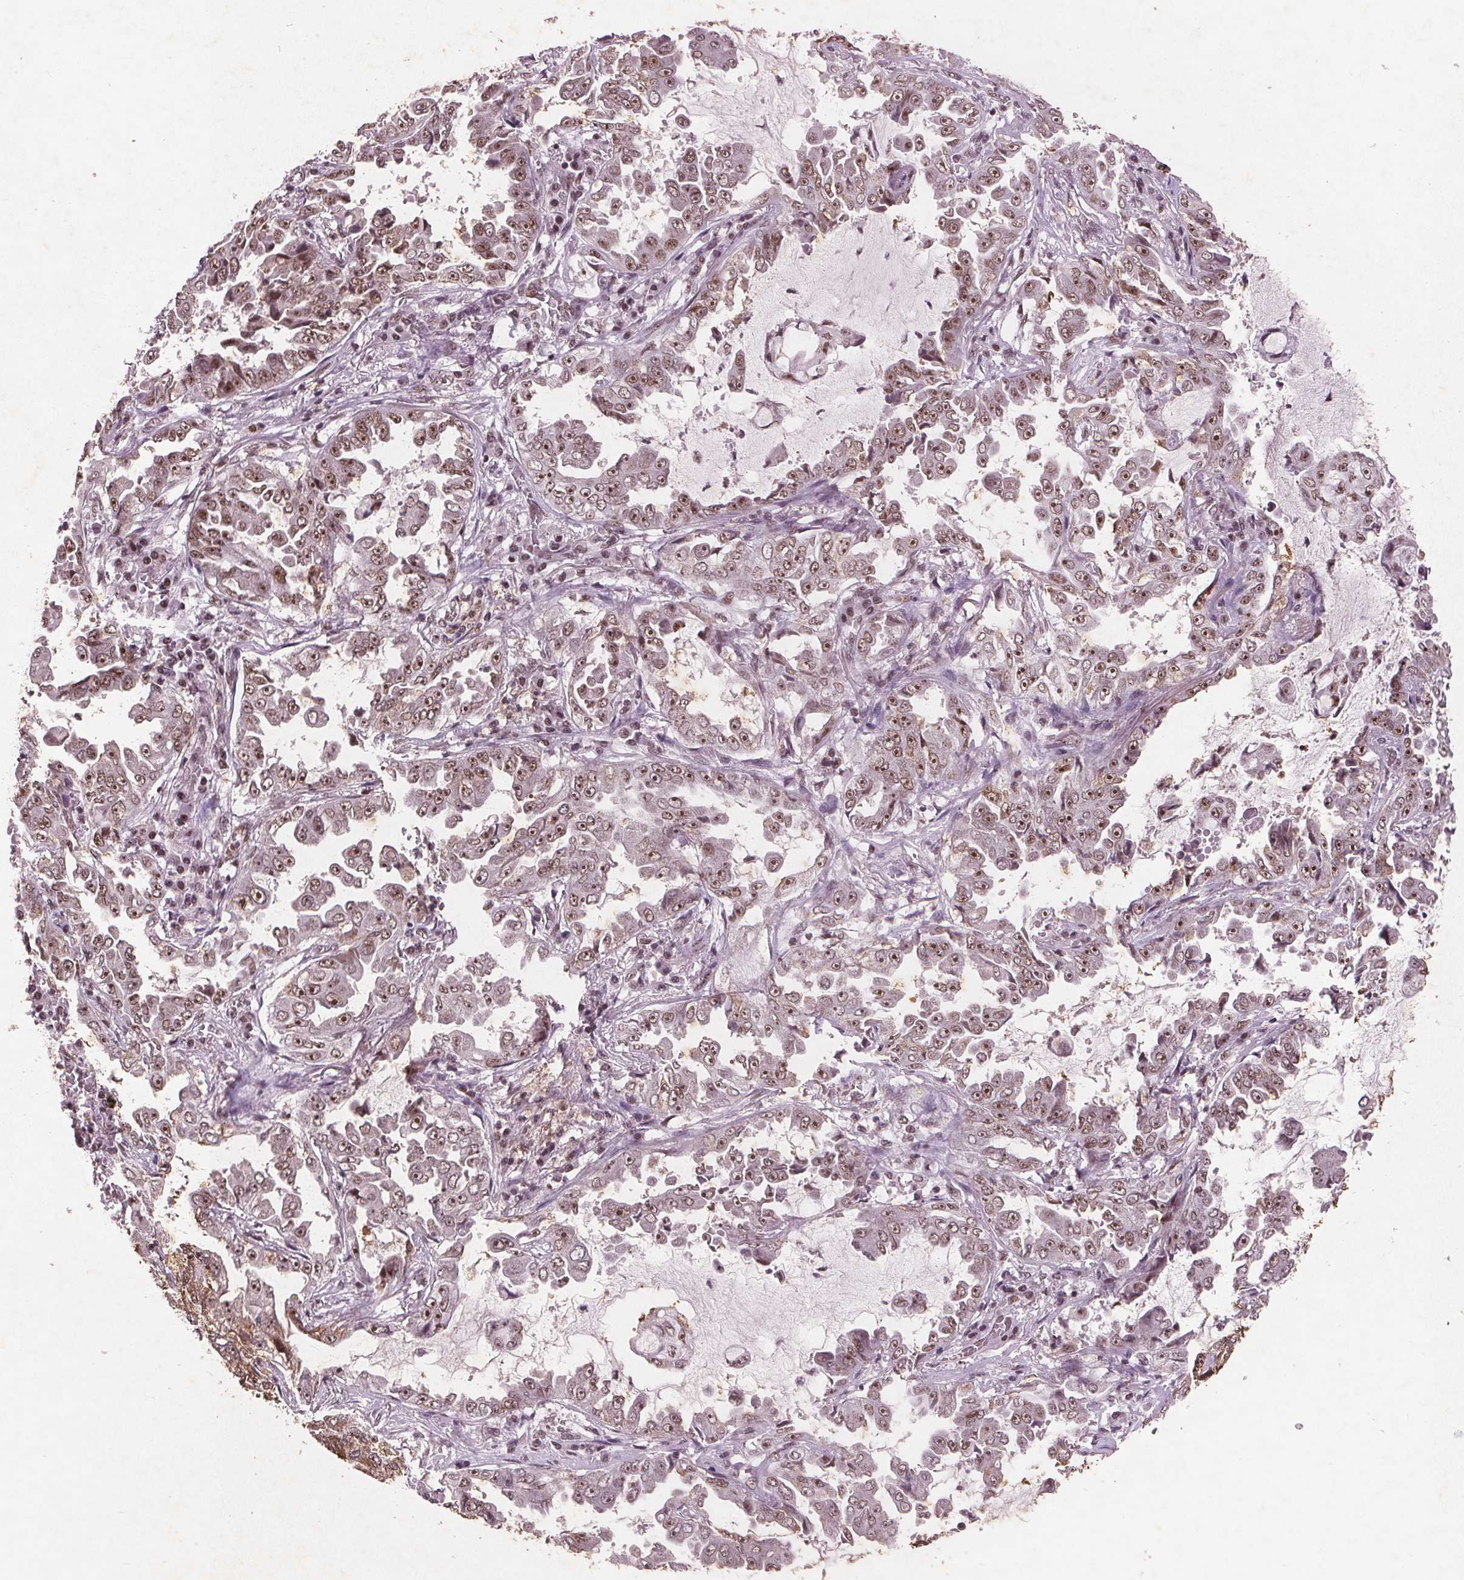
{"staining": {"intensity": "moderate", "quantity": ">75%", "location": "nuclear"}, "tissue": "lung cancer", "cell_type": "Tumor cells", "image_type": "cancer", "snomed": [{"axis": "morphology", "description": "Adenocarcinoma, NOS"}, {"axis": "topography", "description": "Lung"}], "caption": "IHC photomicrograph of neoplastic tissue: human lung cancer stained using immunohistochemistry (IHC) reveals medium levels of moderate protein expression localized specifically in the nuclear of tumor cells, appearing as a nuclear brown color.", "gene": "RPS6KA2", "patient": {"sex": "female", "age": 52}}